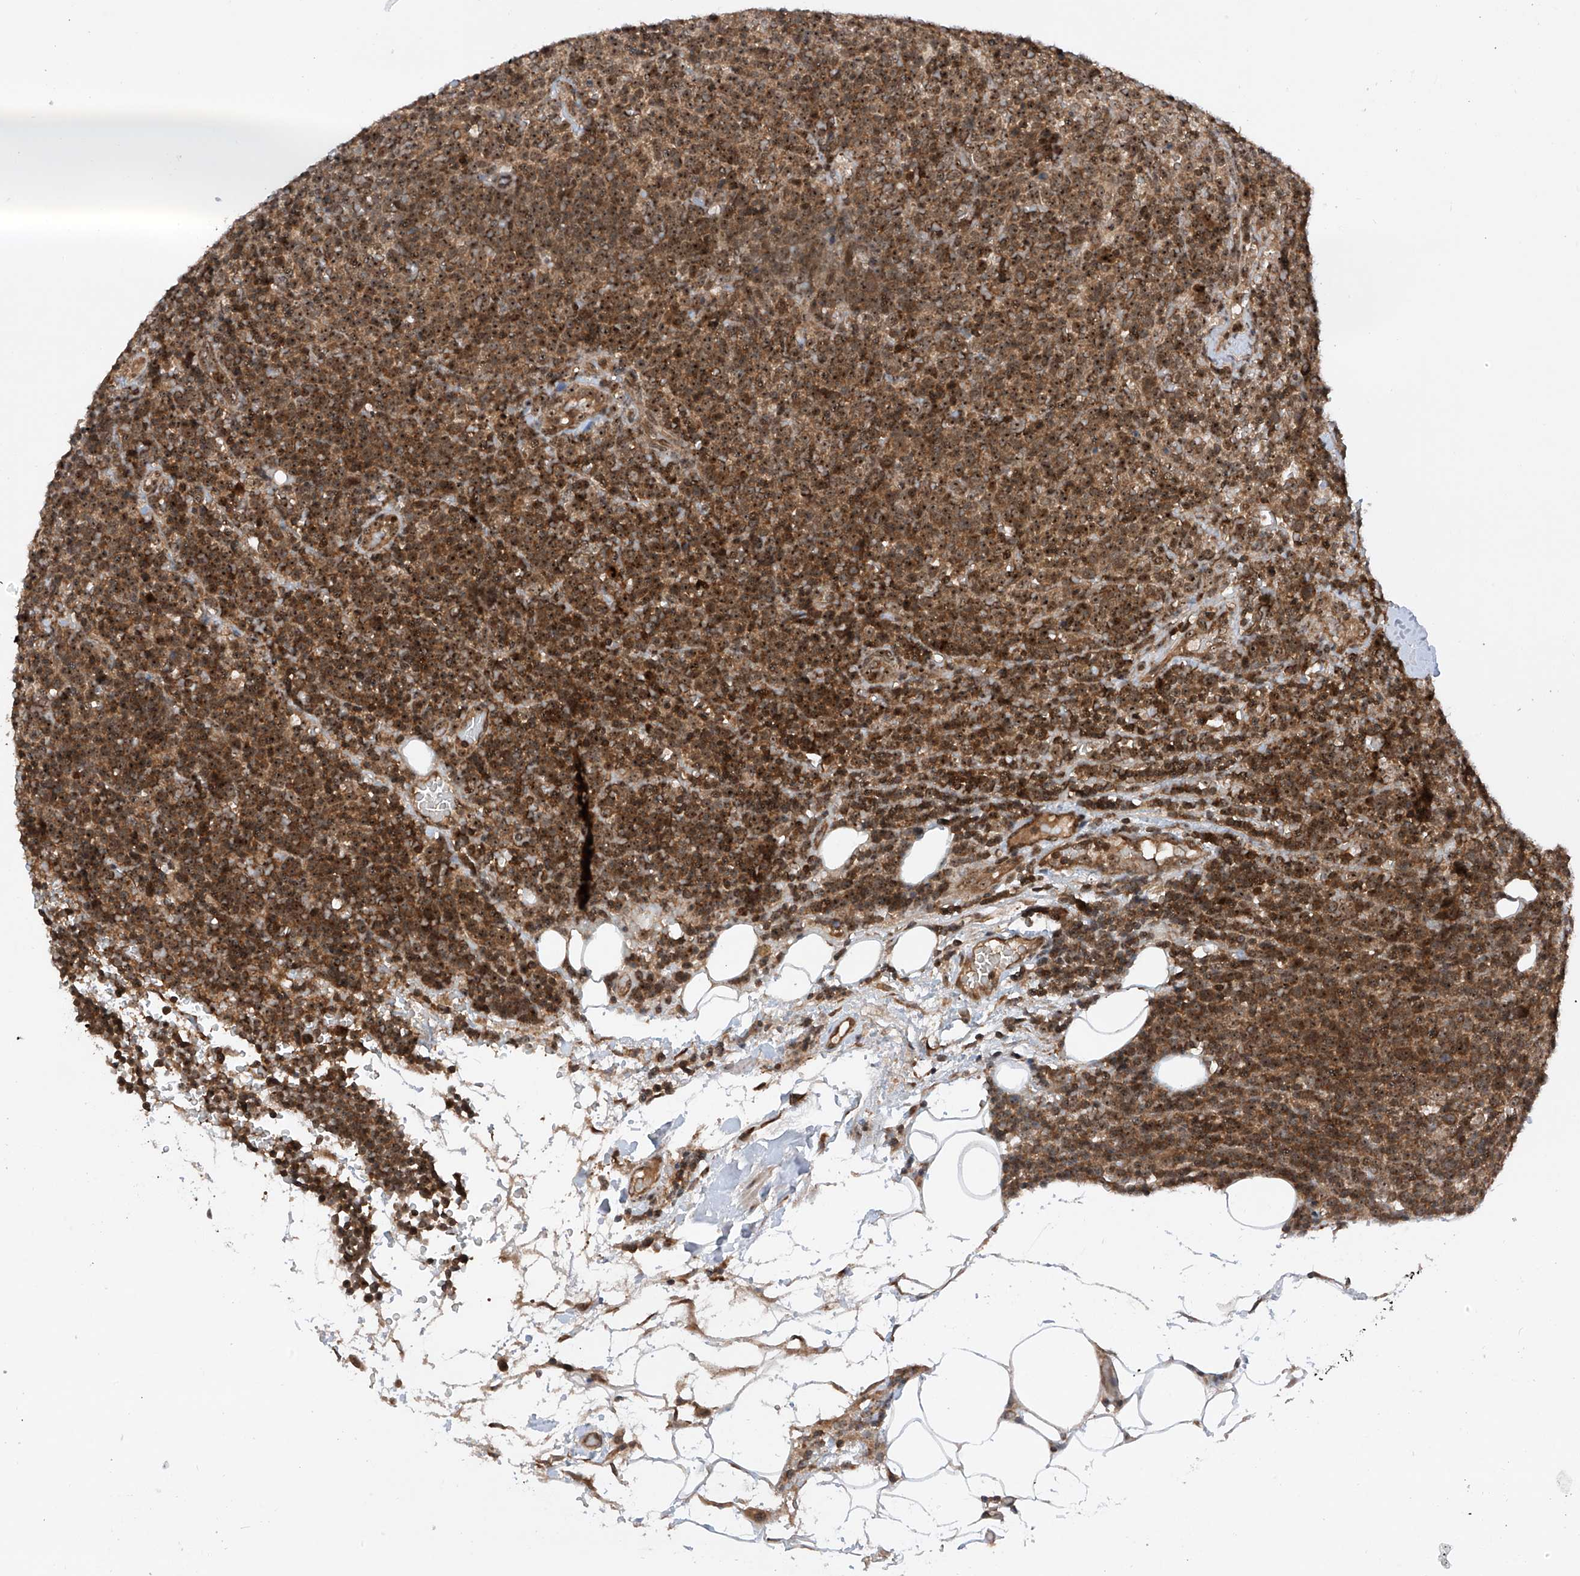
{"staining": {"intensity": "moderate", "quantity": ">75%", "location": "cytoplasmic/membranous,nuclear"}, "tissue": "lymphoma", "cell_type": "Tumor cells", "image_type": "cancer", "snomed": [{"axis": "morphology", "description": "Malignant lymphoma, non-Hodgkin's type, High grade"}, {"axis": "topography", "description": "Lymph node"}], "caption": "The immunohistochemical stain shows moderate cytoplasmic/membranous and nuclear staining in tumor cells of lymphoma tissue.", "gene": "C1orf131", "patient": {"sex": "male", "age": 61}}